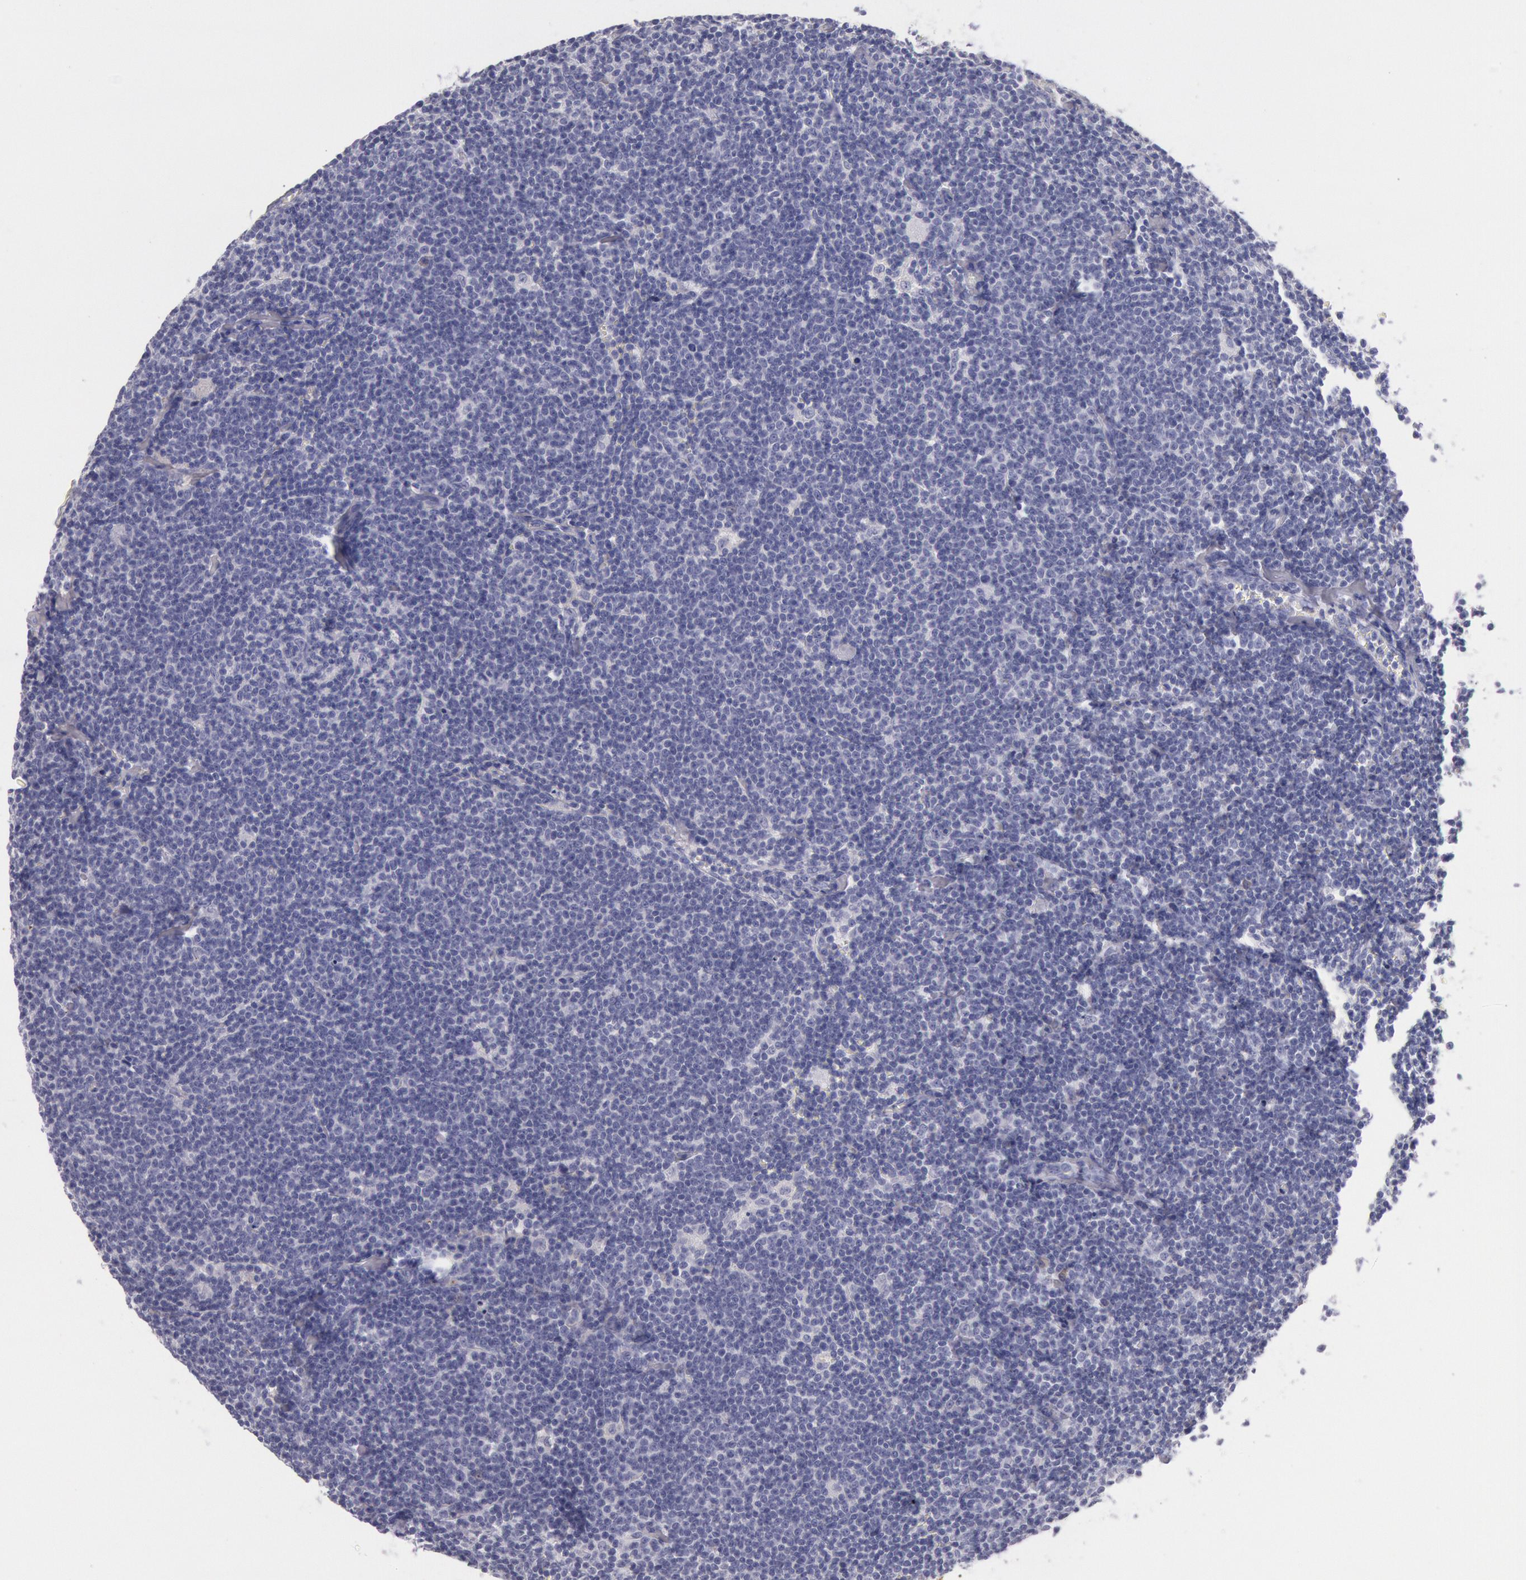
{"staining": {"intensity": "negative", "quantity": "none", "location": "none"}, "tissue": "lymphoma", "cell_type": "Tumor cells", "image_type": "cancer", "snomed": [{"axis": "morphology", "description": "Malignant lymphoma, non-Hodgkin's type, Low grade"}, {"axis": "topography", "description": "Lymph node"}], "caption": "The photomicrograph reveals no staining of tumor cells in malignant lymphoma, non-Hodgkin's type (low-grade).", "gene": "EGFR", "patient": {"sex": "male", "age": 65}}